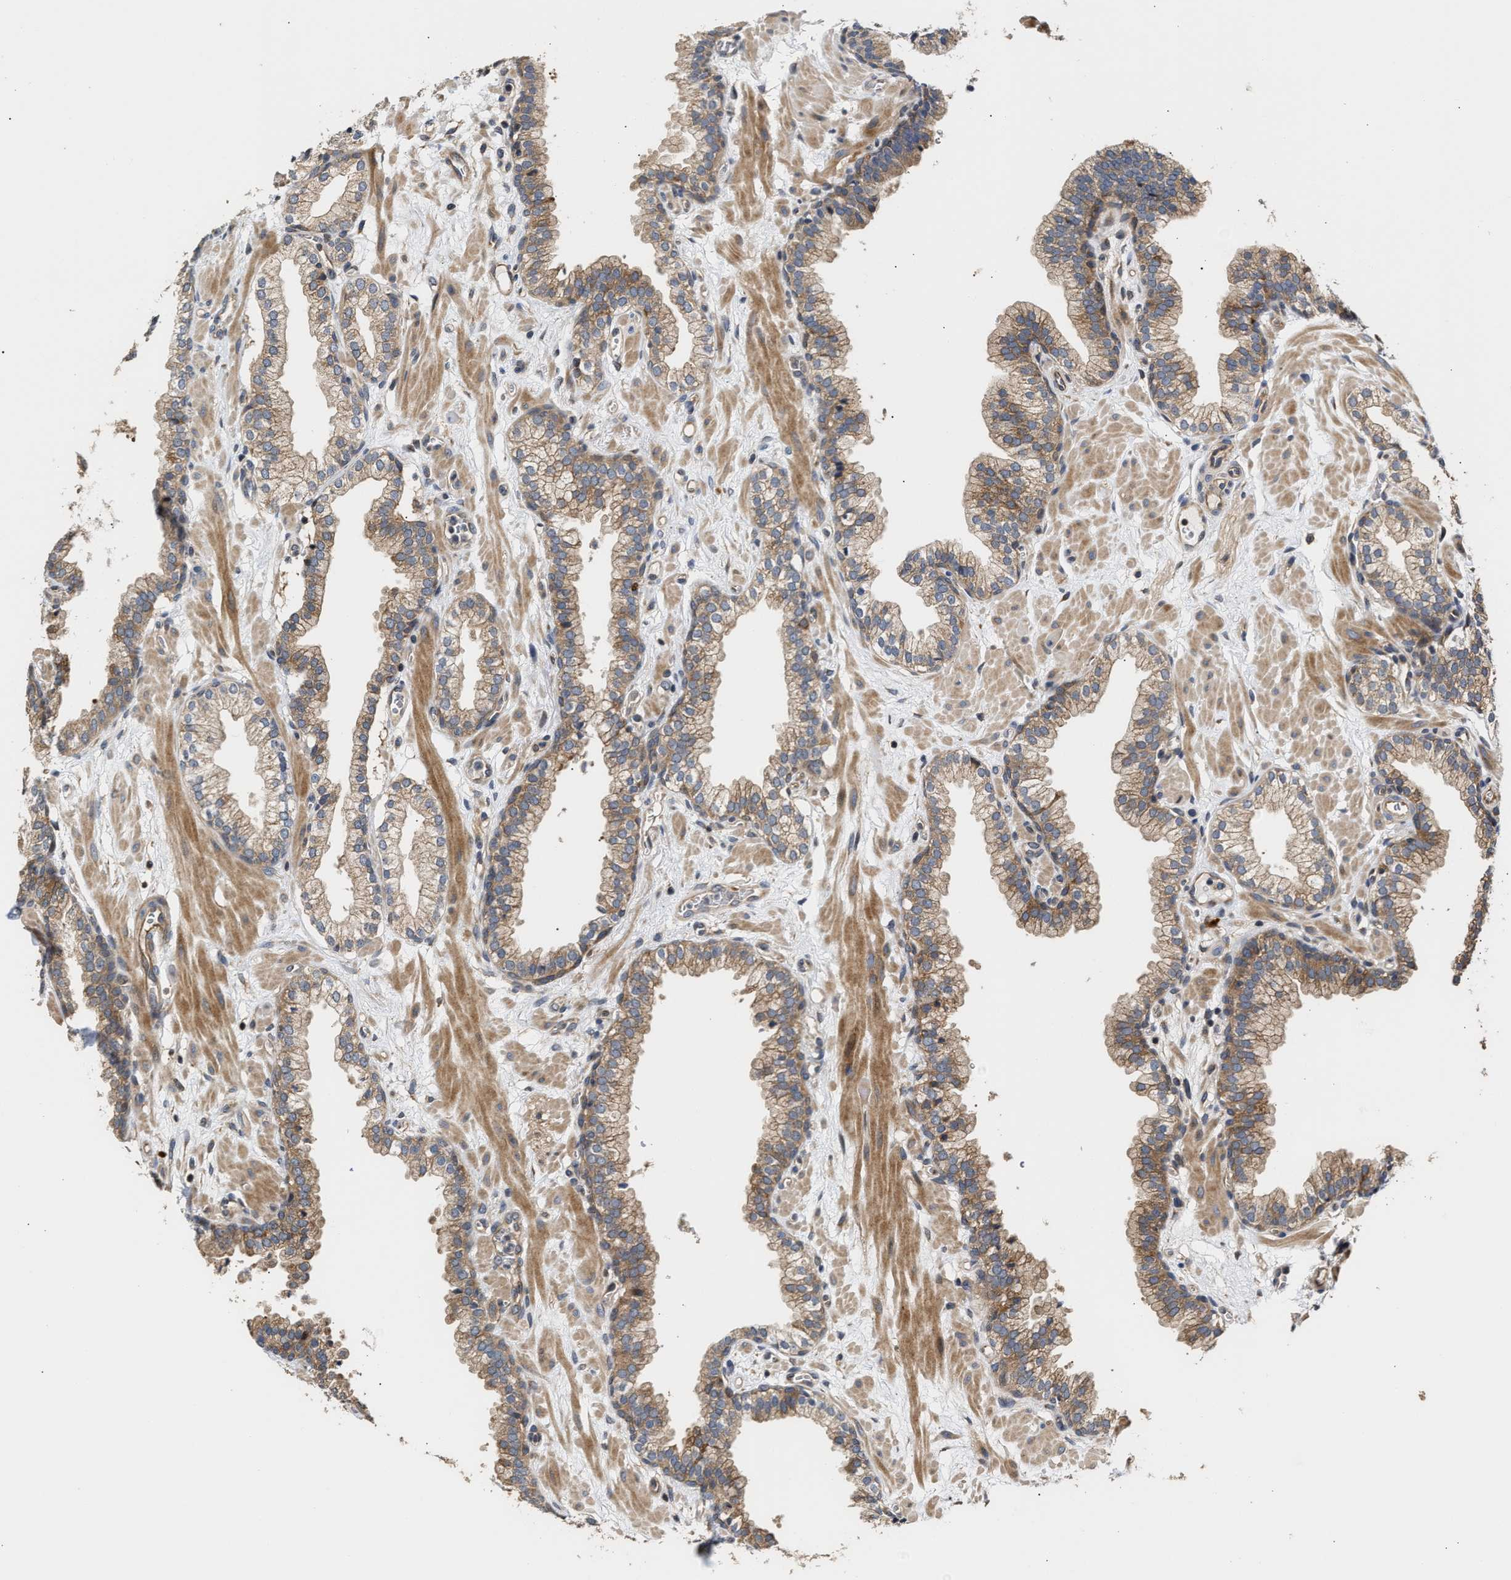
{"staining": {"intensity": "moderate", "quantity": ">75%", "location": "cytoplasmic/membranous"}, "tissue": "prostate", "cell_type": "Glandular cells", "image_type": "normal", "snomed": [{"axis": "morphology", "description": "Normal tissue, NOS"}, {"axis": "morphology", "description": "Urothelial carcinoma, Low grade"}, {"axis": "topography", "description": "Urinary bladder"}, {"axis": "topography", "description": "Prostate"}], "caption": "Immunohistochemical staining of benign human prostate reveals moderate cytoplasmic/membranous protein expression in approximately >75% of glandular cells.", "gene": "CLIP2", "patient": {"sex": "male", "age": 60}}